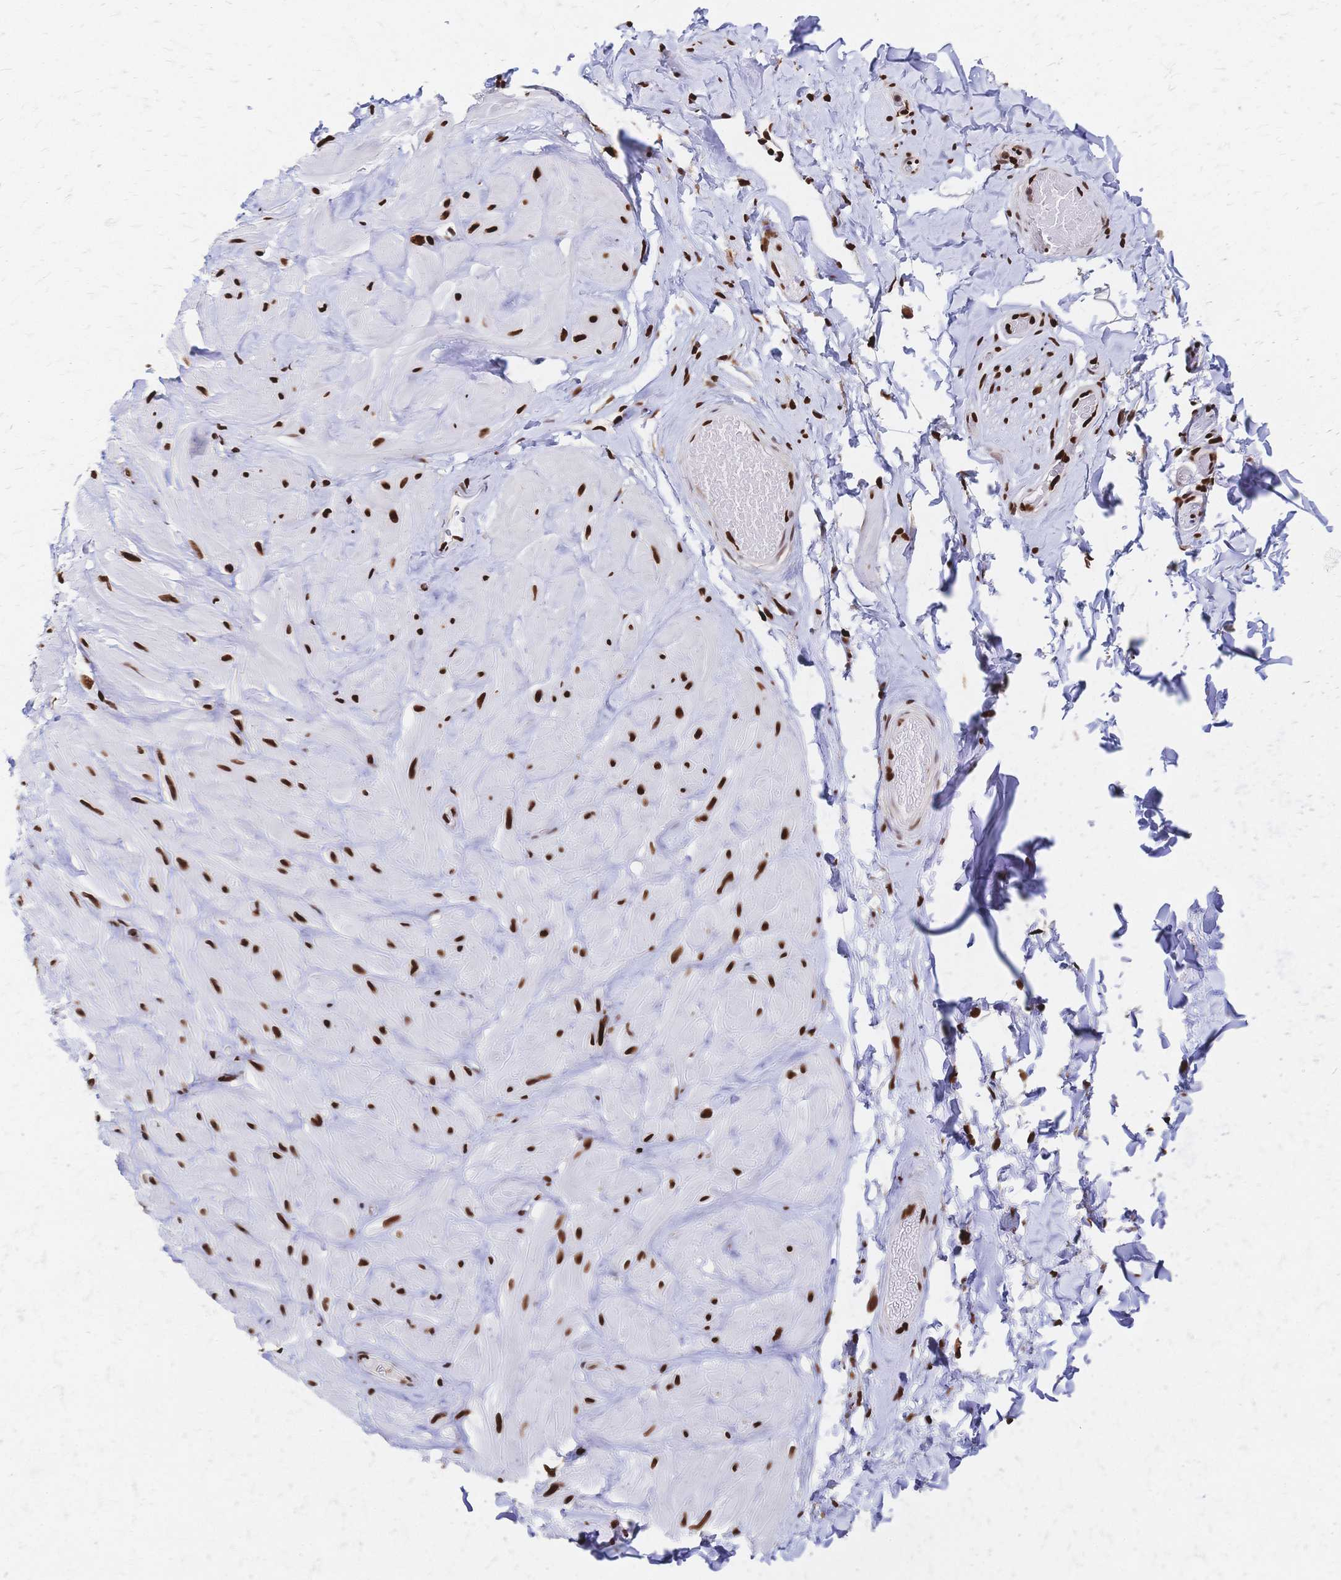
{"staining": {"intensity": "strong", "quantity": ">75%", "location": "nuclear"}, "tissue": "soft tissue", "cell_type": "Fibroblasts", "image_type": "normal", "snomed": [{"axis": "morphology", "description": "Normal tissue, NOS"}, {"axis": "topography", "description": "Soft tissue"}, {"axis": "topography", "description": "Adipose tissue"}, {"axis": "topography", "description": "Vascular tissue"}, {"axis": "topography", "description": "Peripheral nerve tissue"}], "caption": "A high amount of strong nuclear staining is seen in about >75% of fibroblasts in unremarkable soft tissue. The protein of interest is stained brown, and the nuclei are stained in blue (DAB (3,3'-diaminobenzidine) IHC with brightfield microscopy, high magnification).", "gene": "HDGF", "patient": {"sex": "male", "age": 29}}